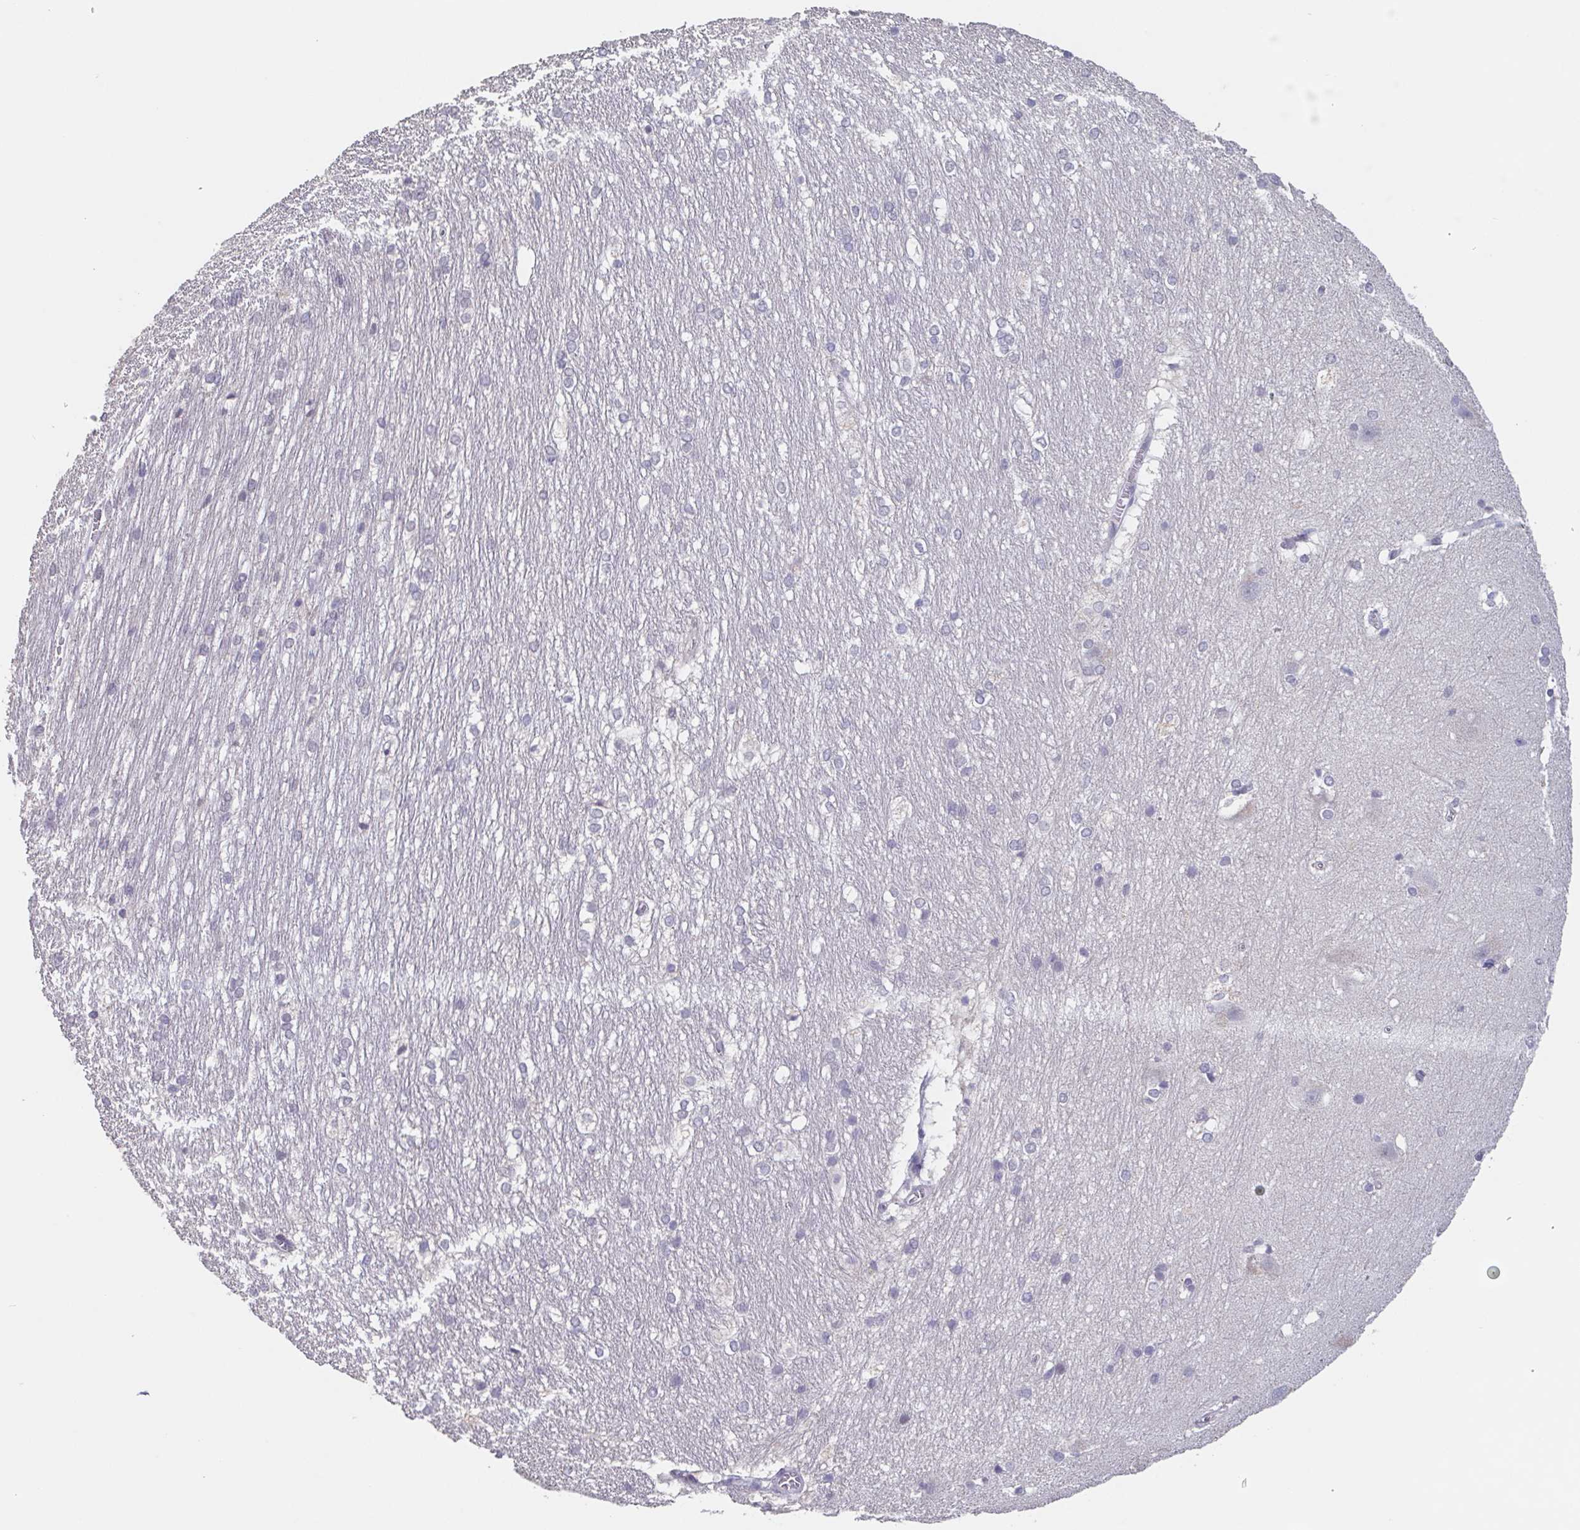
{"staining": {"intensity": "negative", "quantity": "none", "location": "none"}, "tissue": "hippocampus", "cell_type": "Glial cells", "image_type": "normal", "snomed": [{"axis": "morphology", "description": "Normal tissue, NOS"}, {"axis": "topography", "description": "Cerebral cortex"}, {"axis": "topography", "description": "Hippocampus"}], "caption": "Immunohistochemistry histopathology image of unremarkable hippocampus: human hippocampus stained with DAB (3,3'-diaminobenzidine) reveals no significant protein staining in glial cells. The staining is performed using DAB brown chromogen with nuclei counter-stained in using hematoxylin.", "gene": "GHRL", "patient": {"sex": "female", "age": 19}}